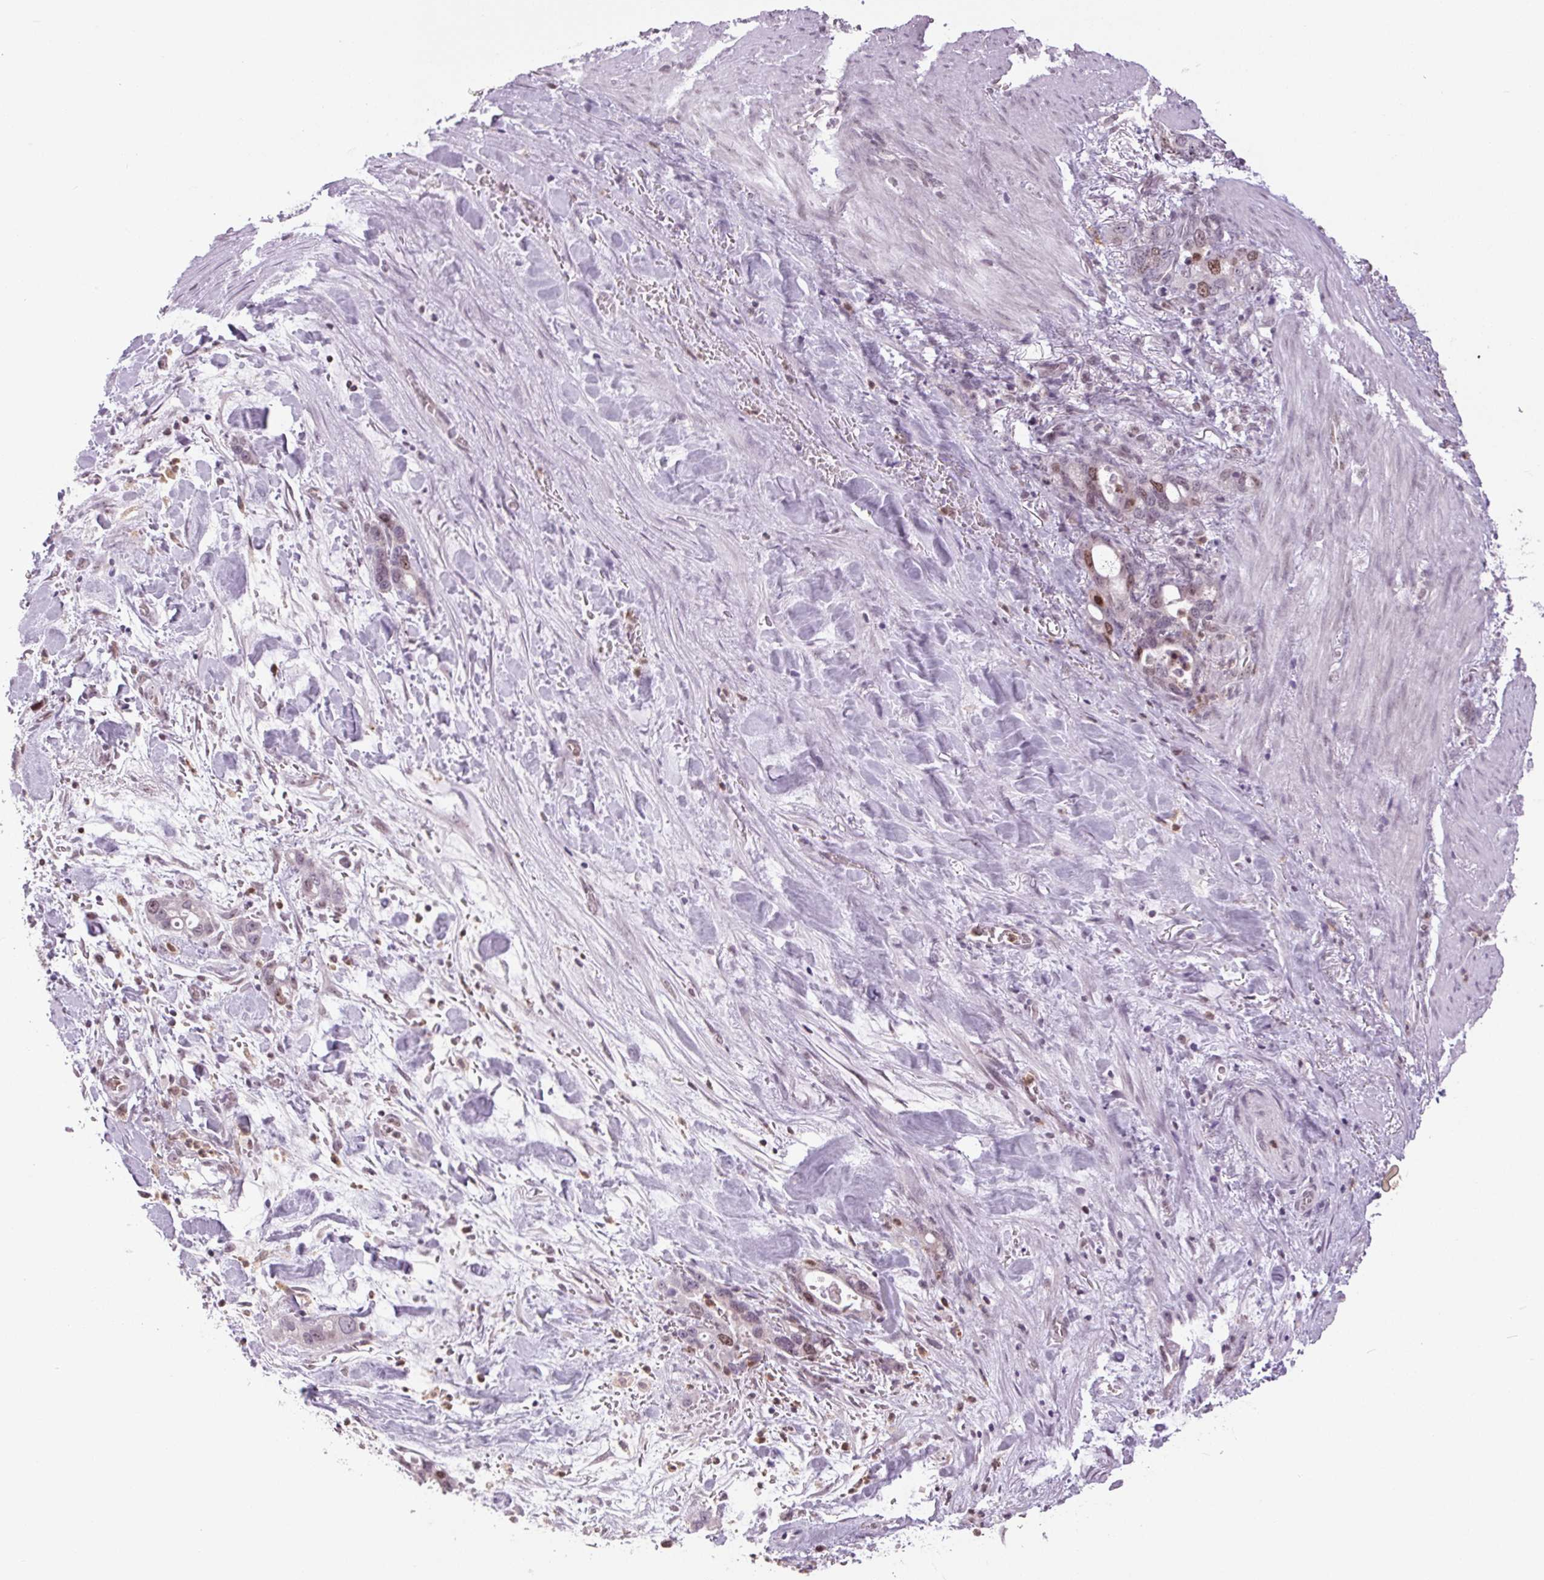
{"staining": {"intensity": "moderate", "quantity": "<25%", "location": "nuclear"}, "tissue": "stomach cancer", "cell_type": "Tumor cells", "image_type": "cancer", "snomed": [{"axis": "morphology", "description": "Normal tissue, NOS"}, {"axis": "morphology", "description": "Adenocarcinoma, NOS"}, {"axis": "topography", "description": "Esophagus"}, {"axis": "topography", "description": "Stomach, upper"}], "caption": "This histopathology image displays stomach cancer stained with immunohistochemistry (IHC) to label a protein in brown. The nuclear of tumor cells show moderate positivity for the protein. Nuclei are counter-stained blue.", "gene": "SMIM6", "patient": {"sex": "male", "age": 74}}